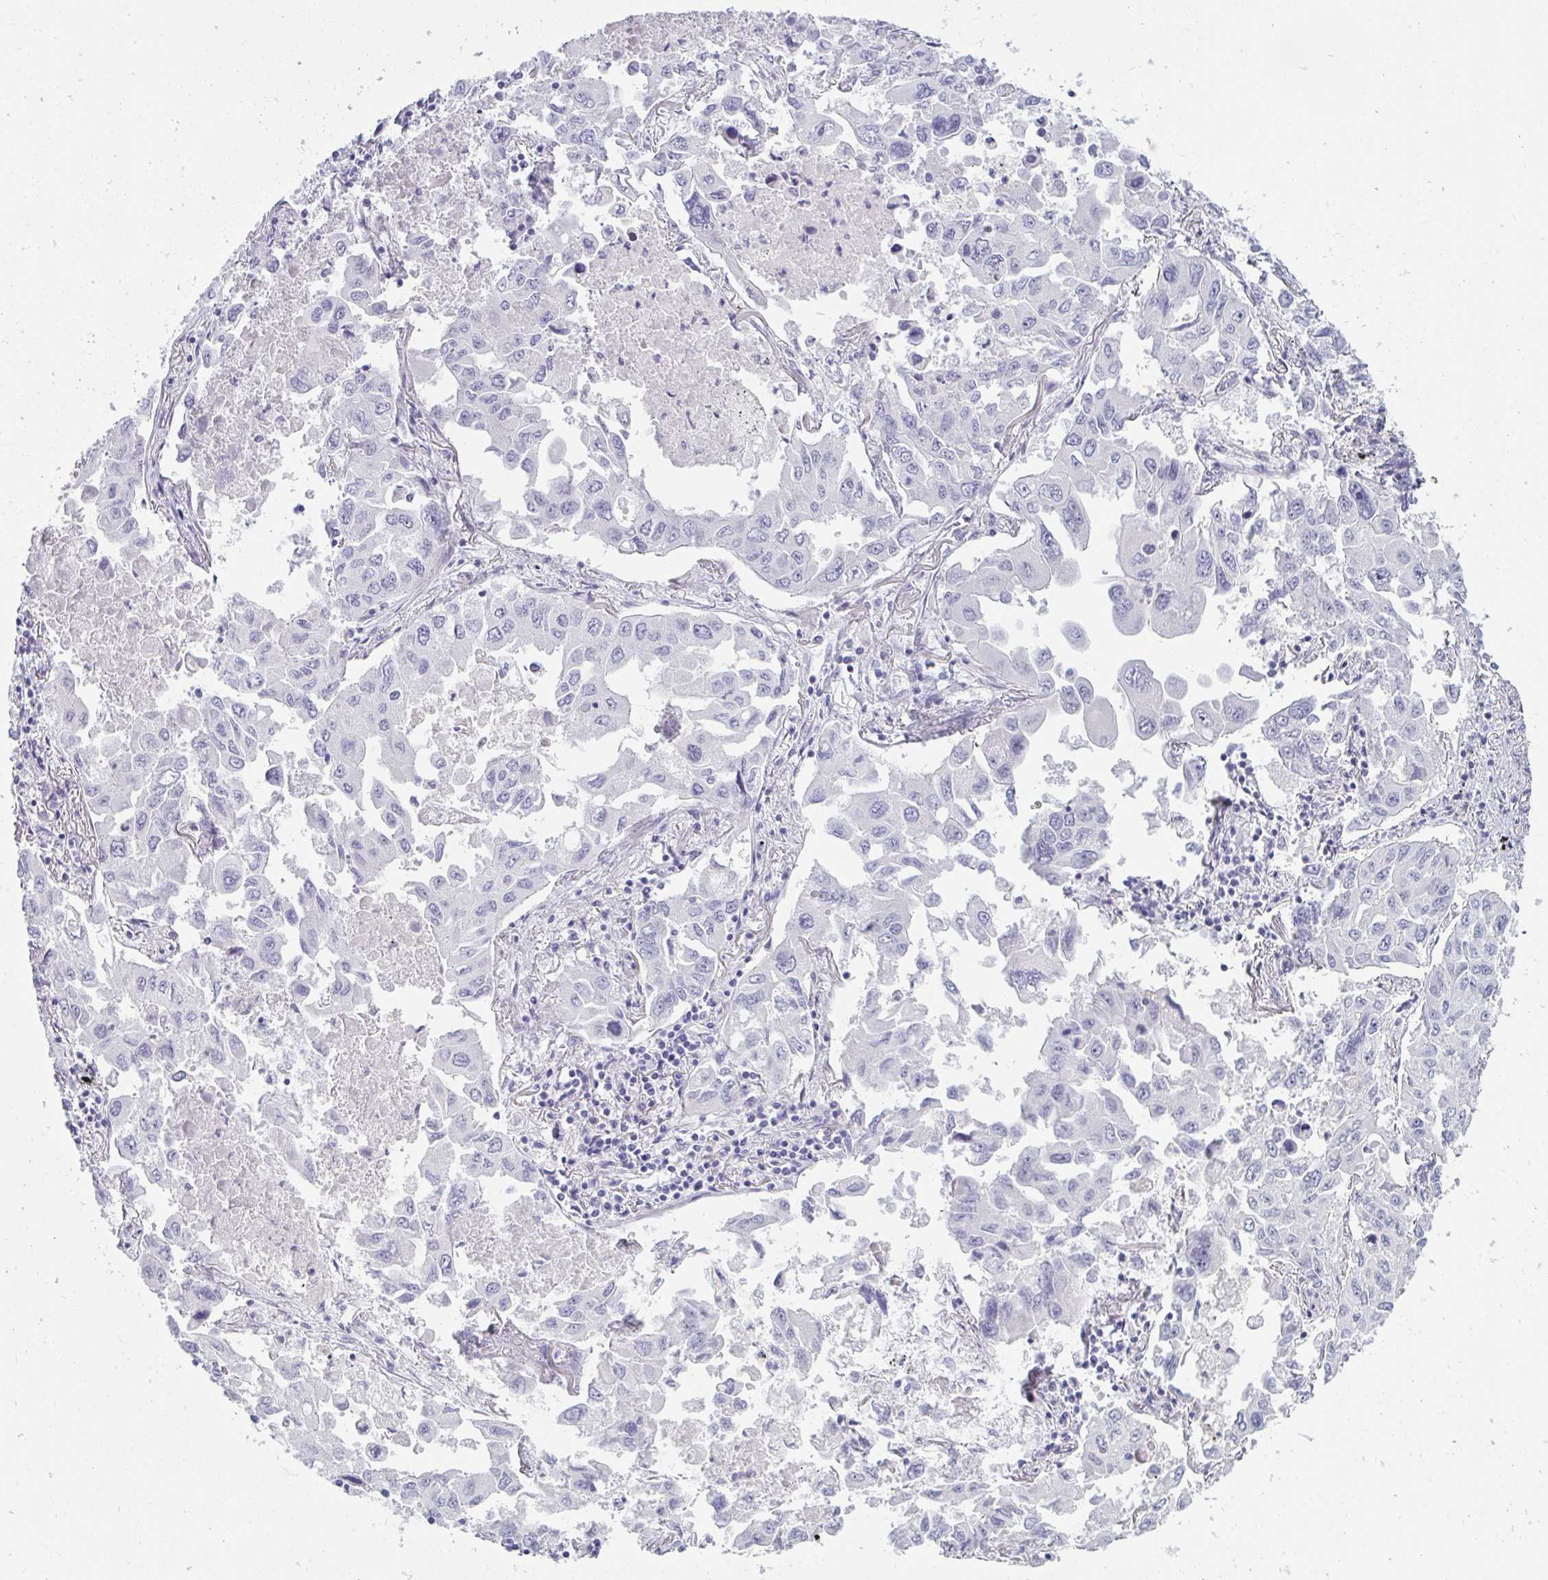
{"staining": {"intensity": "negative", "quantity": "none", "location": "none"}, "tissue": "lung cancer", "cell_type": "Tumor cells", "image_type": "cancer", "snomed": [{"axis": "morphology", "description": "Adenocarcinoma, NOS"}, {"axis": "topography", "description": "Lung"}], "caption": "Tumor cells are negative for brown protein staining in lung adenocarcinoma.", "gene": "SHB", "patient": {"sex": "male", "age": 64}}